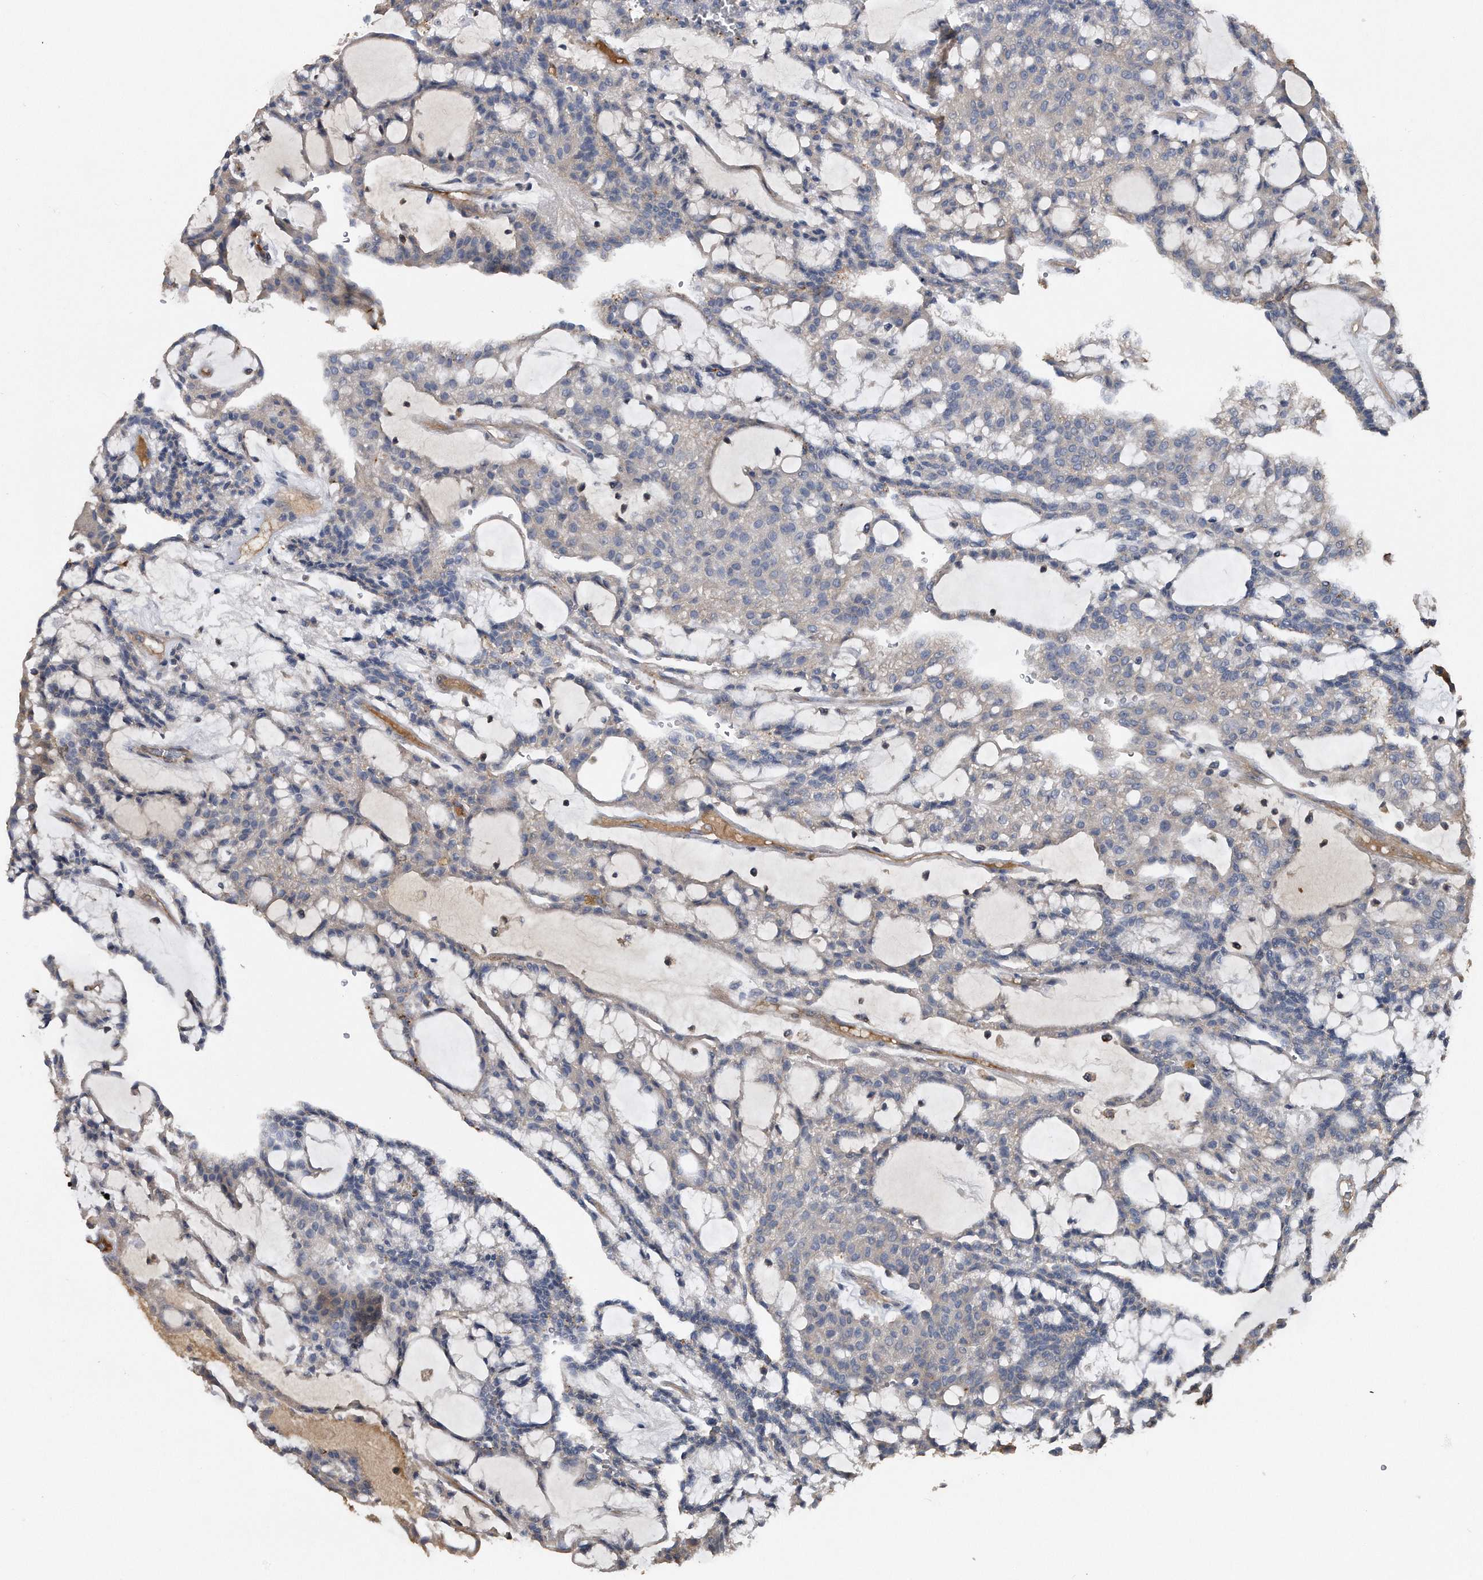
{"staining": {"intensity": "negative", "quantity": "none", "location": "none"}, "tissue": "renal cancer", "cell_type": "Tumor cells", "image_type": "cancer", "snomed": [{"axis": "morphology", "description": "Adenocarcinoma, NOS"}, {"axis": "topography", "description": "Kidney"}], "caption": "Micrograph shows no protein positivity in tumor cells of renal adenocarcinoma tissue. The staining was performed using DAB to visualize the protein expression in brown, while the nuclei were stained in blue with hematoxylin (Magnification: 20x).", "gene": "KCND3", "patient": {"sex": "male", "age": 63}}